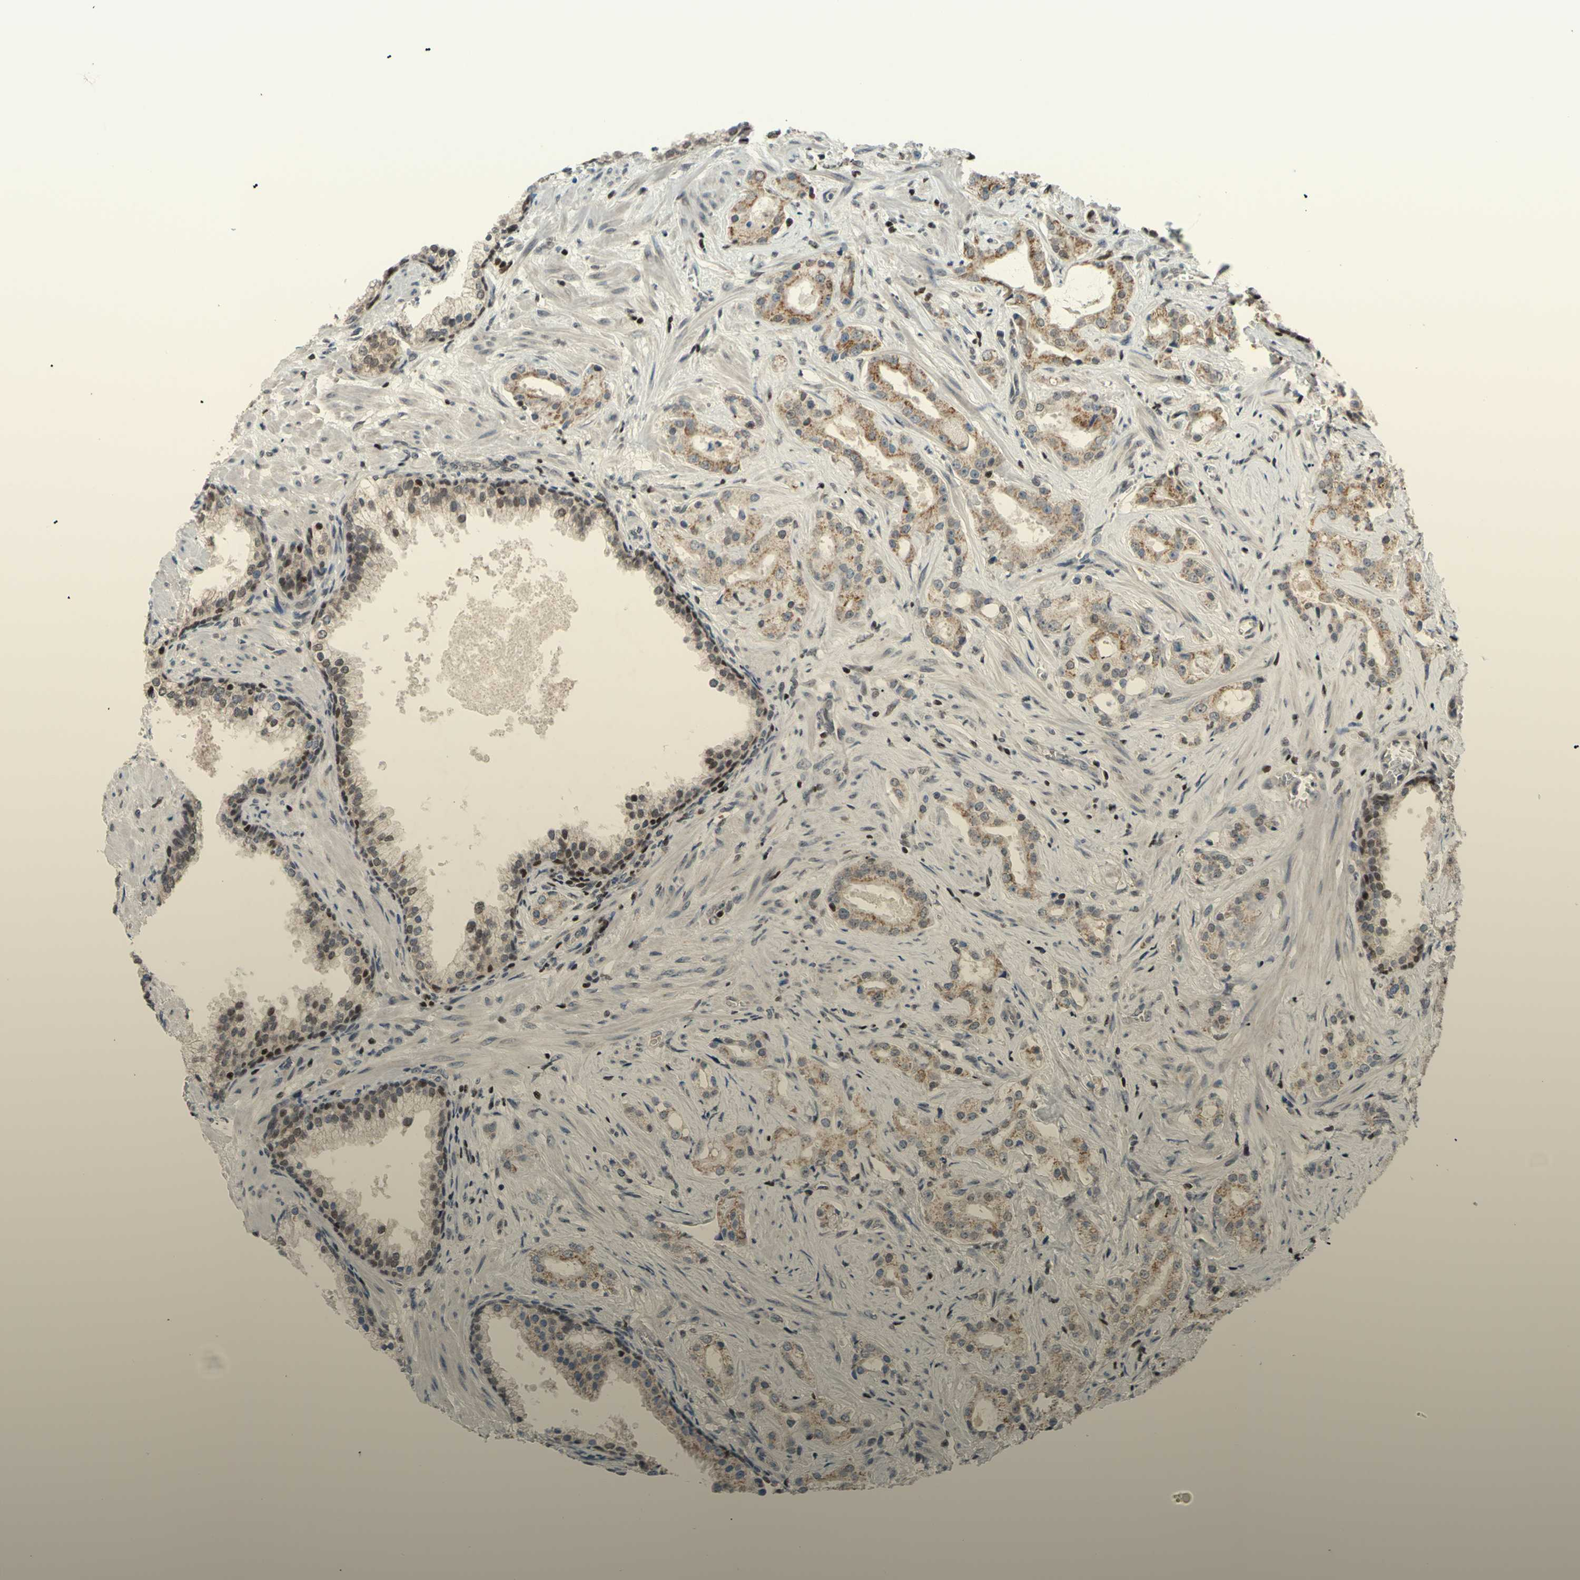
{"staining": {"intensity": "moderate", "quantity": ">75%", "location": "cytoplasmic/membranous"}, "tissue": "prostate cancer", "cell_type": "Tumor cells", "image_type": "cancer", "snomed": [{"axis": "morphology", "description": "Adenocarcinoma, Low grade"}, {"axis": "topography", "description": "Prostate"}], "caption": "IHC of prostate cancer demonstrates medium levels of moderate cytoplasmic/membranous positivity in approximately >75% of tumor cells.", "gene": "SP4", "patient": {"sex": "male", "age": 59}}